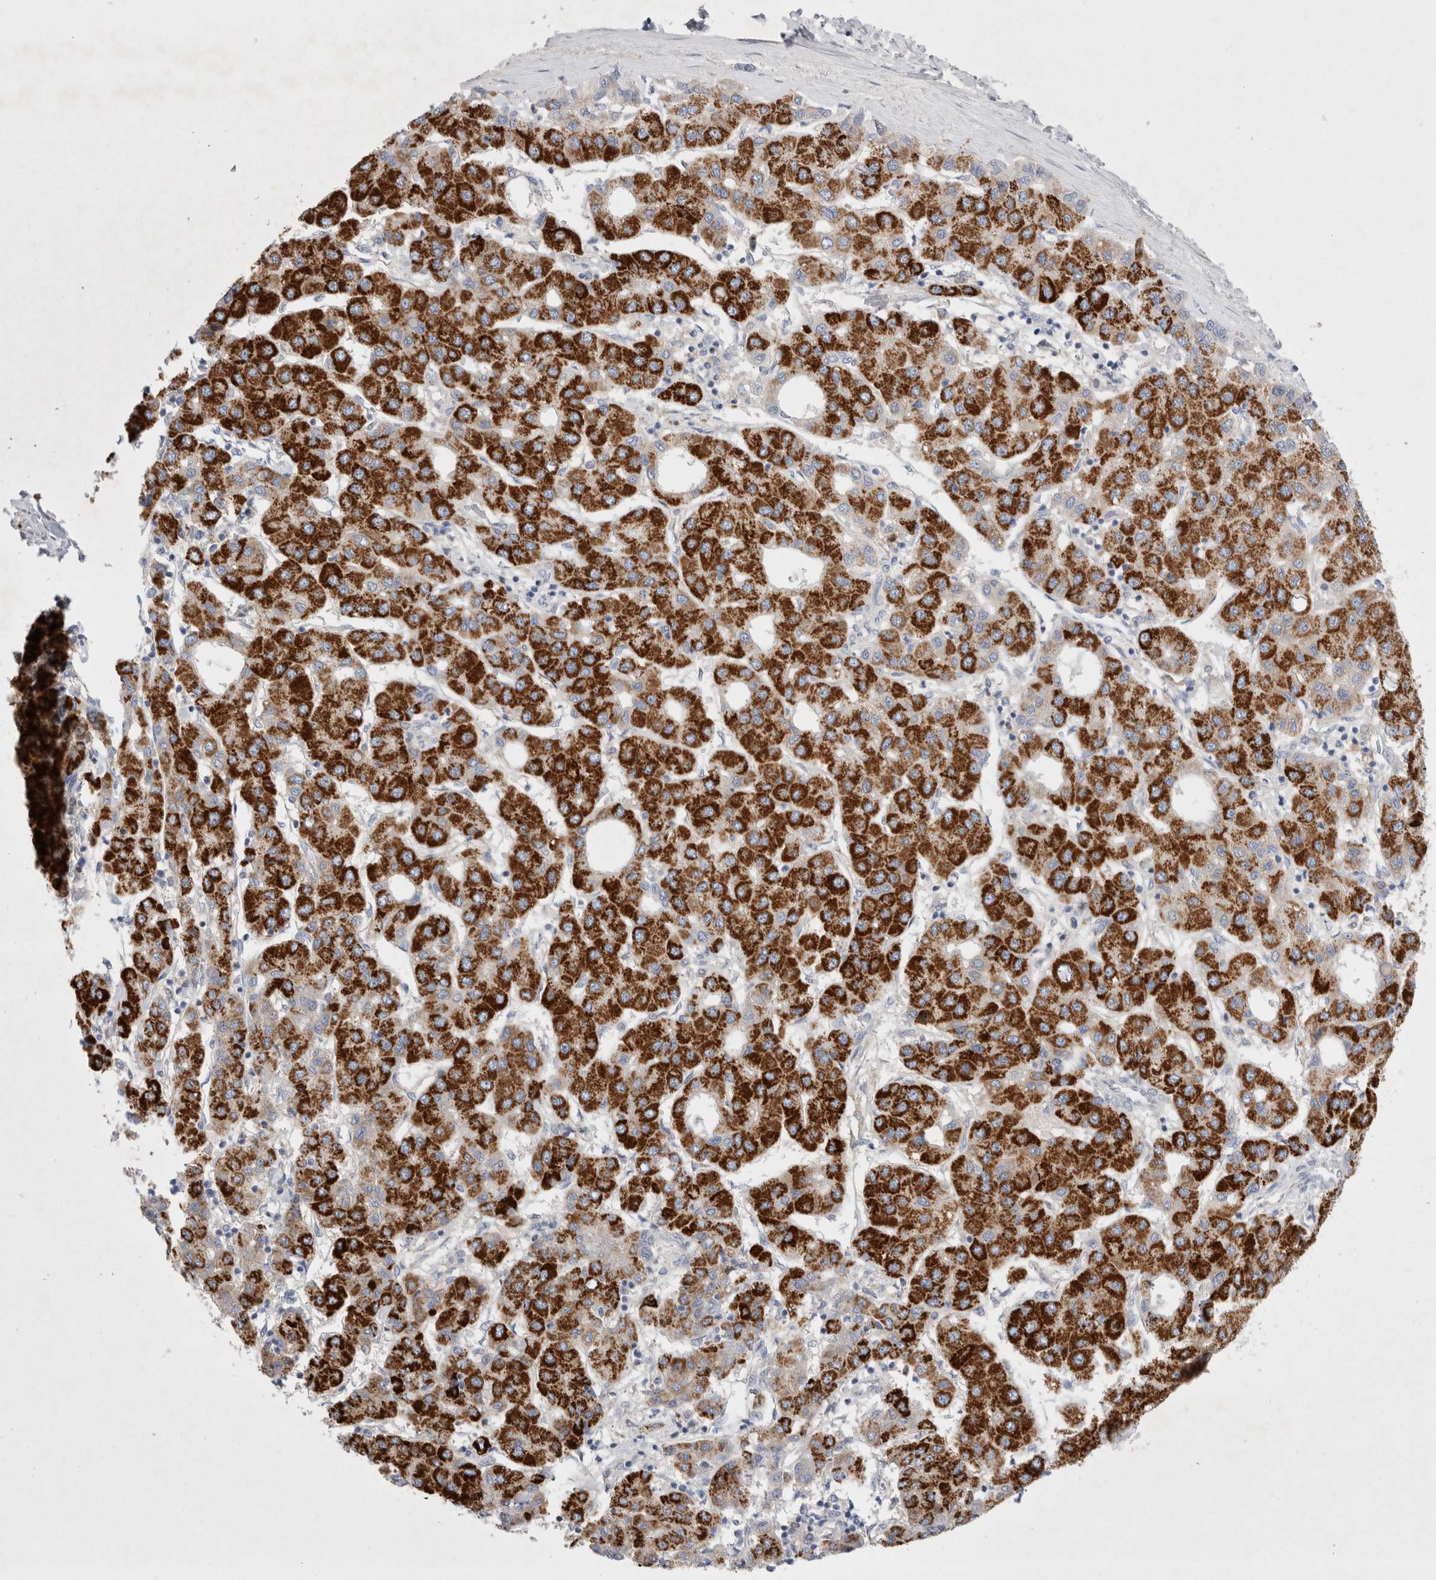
{"staining": {"intensity": "strong", "quantity": ">75%", "location": "cytoplasmic/membranous"}, "tissue": "liver cancer", "cell_type": "Tumor cells", "image_type": "cancer", "snomed": [{"axis": "morphology", "description": "Carcinoma, Hepatocellular, NOS"}, {"axis": "topography", "description": "Liver"}], "caption": "Immunohistochemical staining of human hepatocellular carcinoma (liver) displays high levels of strong cytoplasmic/membranous expression in approximately >75% of tumor cells.", "gene": "RBM12B", "patient": {"sex": "male", "age": 65}}